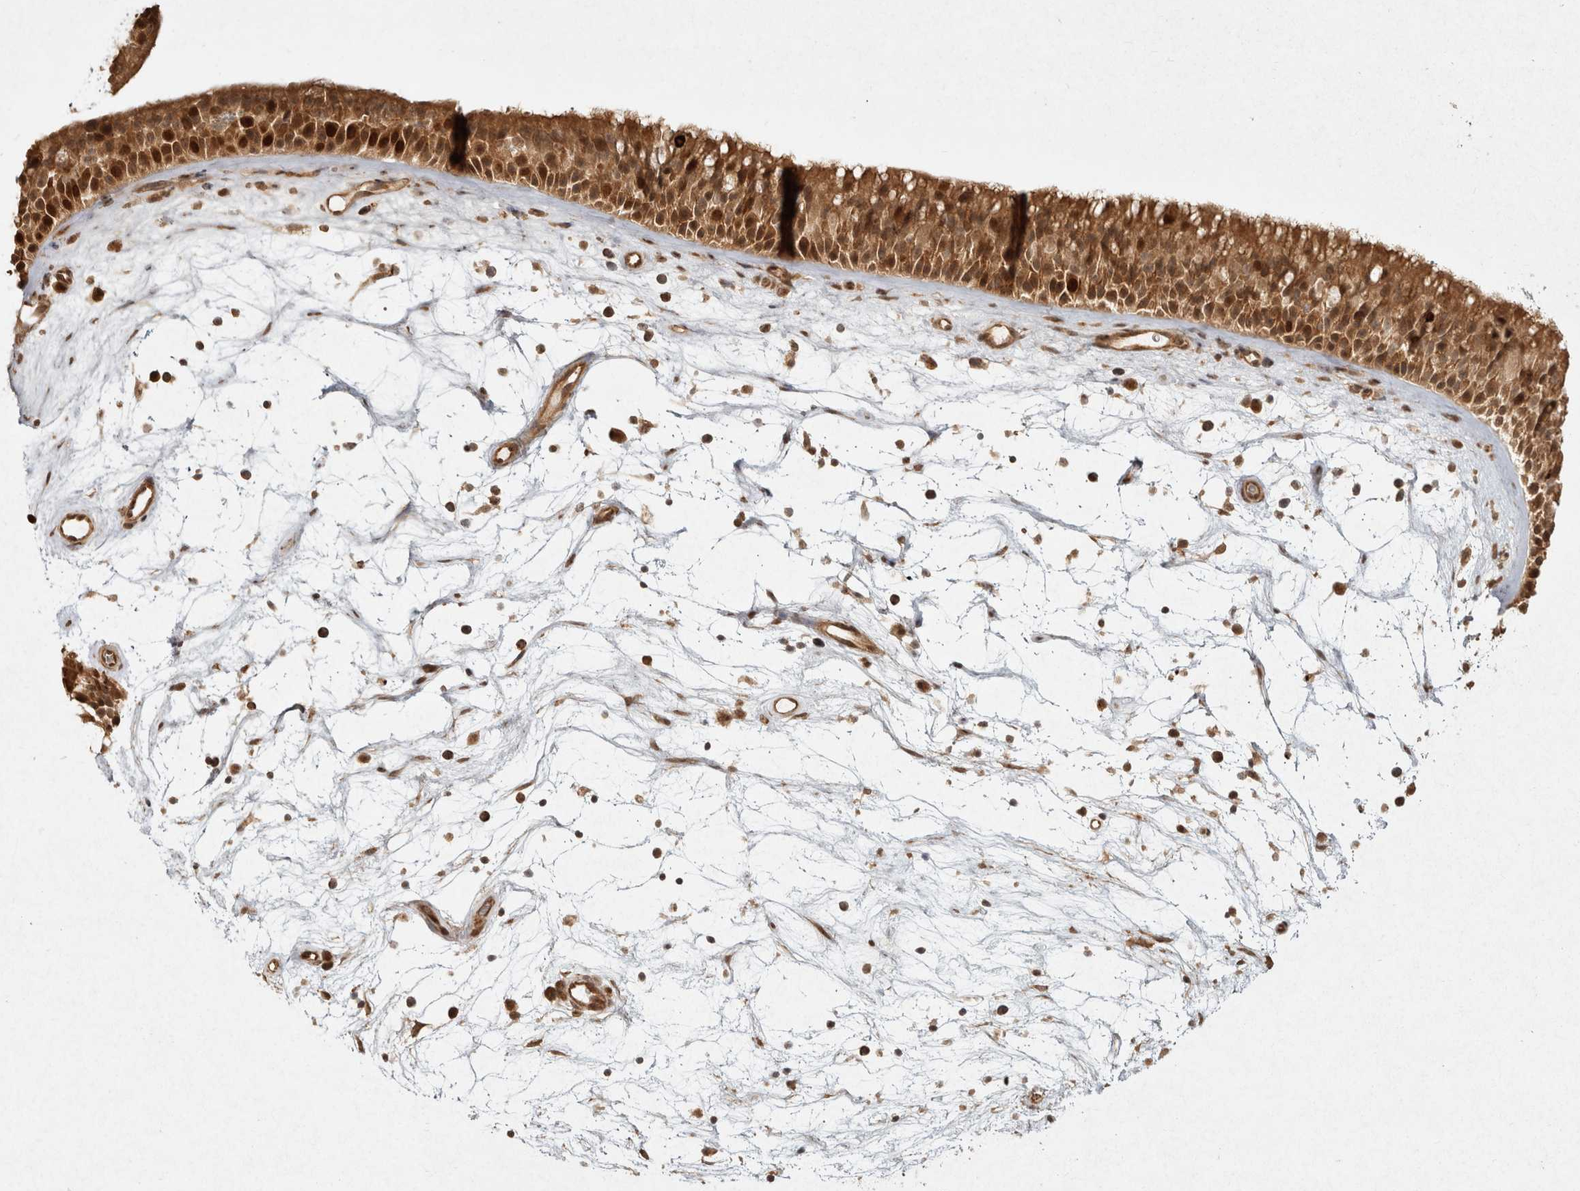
{"staining": {"intensity": "moderate", "quantity": ">75%", "location": "cytoplasmic/membranous,nuclear"}, "tissue": "nasopharynx", "cell_type": "Respiratory epithelial cells", "image_type": "normal", "snomed": [{"axis": "morphology", "description": "Normal tissue, NOS"}, {"axis": "topography", "description": "Nasopharynx"}], "caption": "IHC micrograph of unremarkable nasopharynx stained for a protein (brown), which reveals medium levels of moderate cytoplasmic/membranous,nuclear expression in approximately >75% of respiratory epithelial cells.", "gene": "CAMSAP2", "patient": {"sex": "male", "age": 64}}